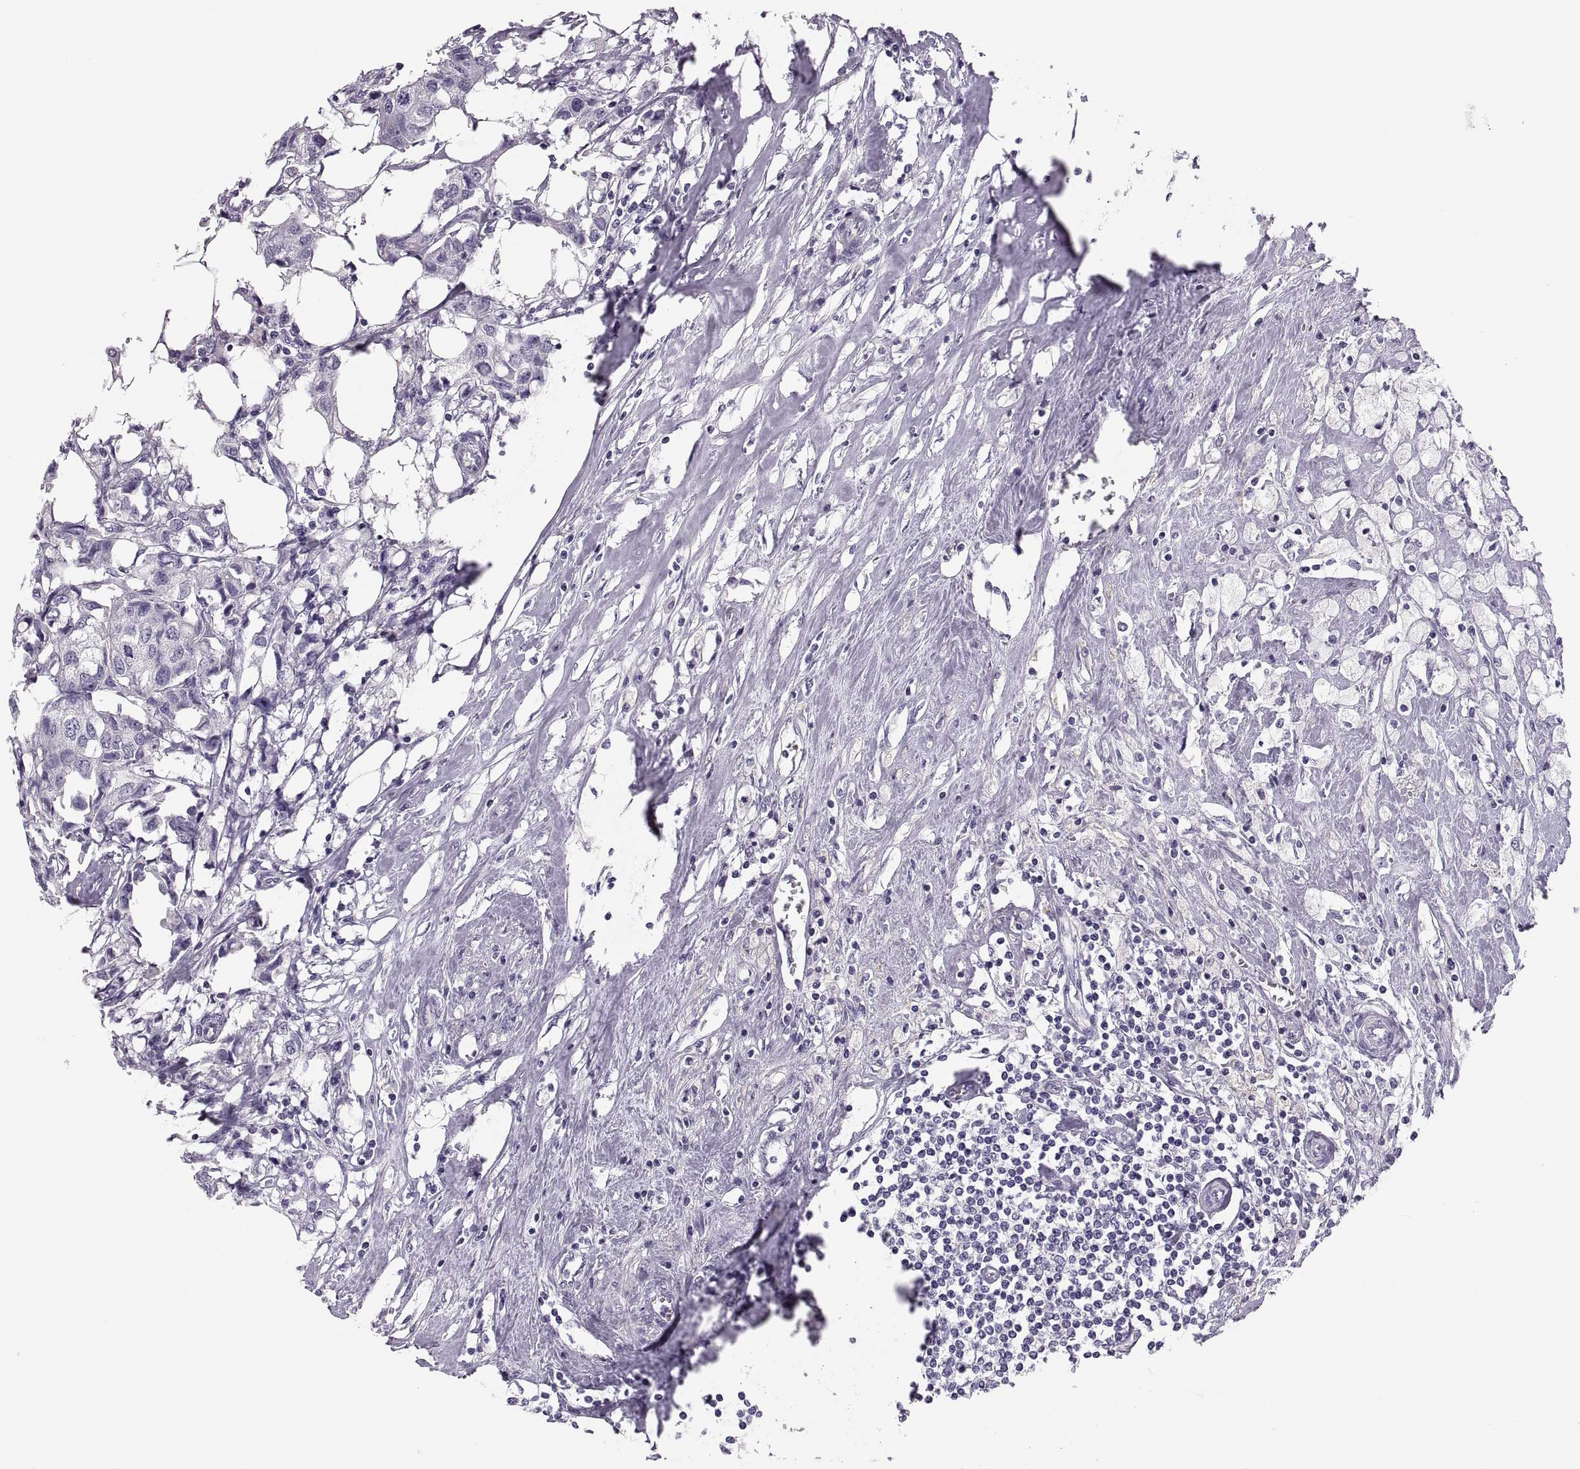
{"staining": {"intensity": "negative", "quantity": "none", "location": "none"}, "tissue": "breast cancer", "cell_type": "Tumor cells", "image_type": "cancer", "snomed": [{"axis": "morphology", "description": "Duct carcinoma"}, {"axis": "topography", "description": "Breast"}], "caption": "Immunohistochemistry histopathology image of human breast cancer stained for a protein (brown), which demonstrates no positivity in tumor cells. Brightfield microscopy of IHC stained with DAB (brown) and hematoxylin (blue), captured at high magnification.", "gene": "ADH6", "patient": {"sex": "female", "age": 80}}